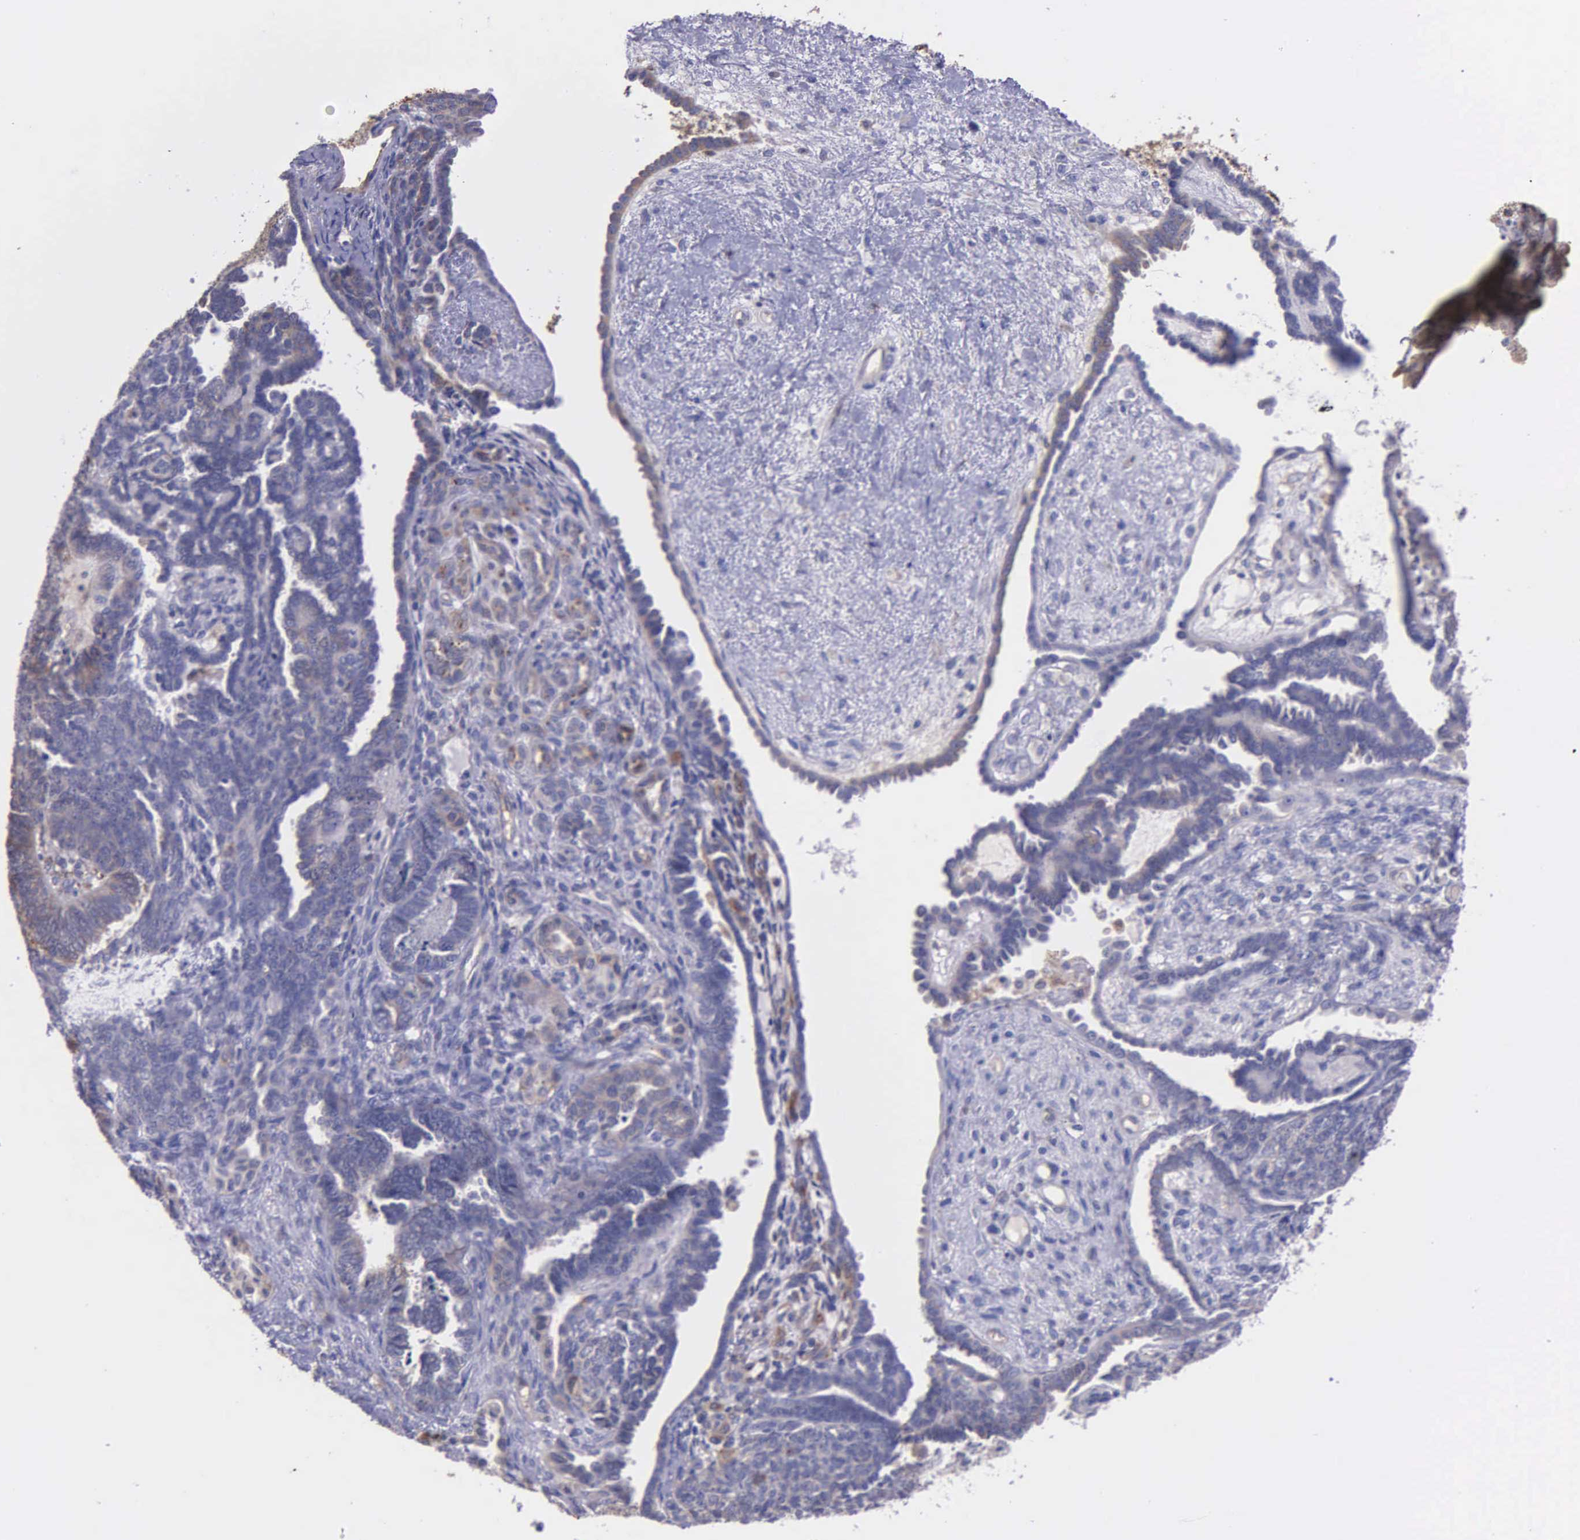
{"staining": {"intensity": "weak", "quantity": ">75%", "location": "cytoplasmic/membranous"}, "tissue": "endometrial cancer", "cell_type": "Tumor cells", "image_type": "cancer", "snomed": [{"axis": "morphology", "description": "Neoplasm, malignant, NOS"}, {"axis": "topography", "description": "Endometrium"}], "caption": "Immunohistochemistry (DAB) staining of neoplasm (malignant) (endometrial) exhibits weak cytoplasmic/membranous protein staining in about >75% of tumor cells.", "gene": "ZC3H12B", "patient": {"sex": "female", "age": 74}}